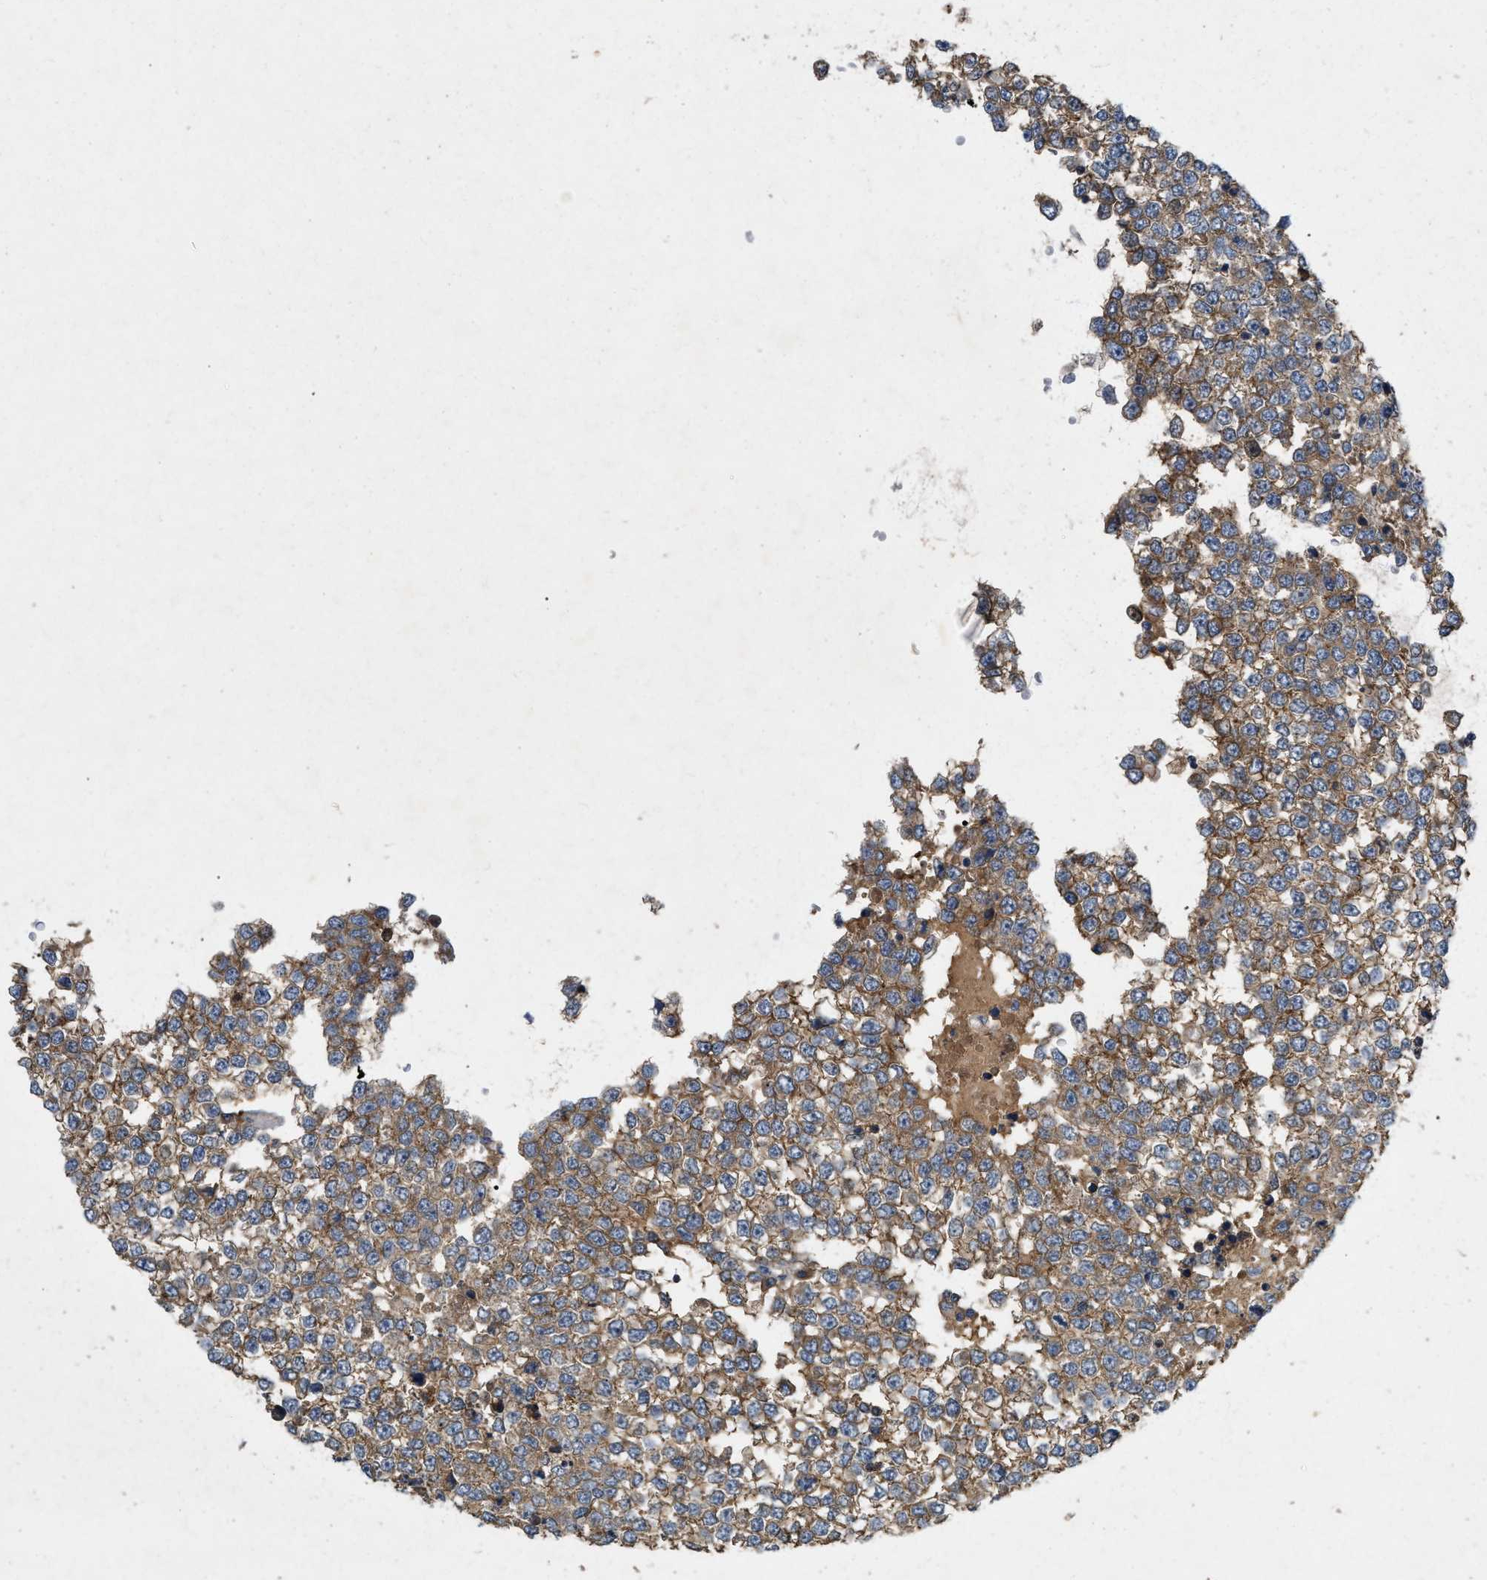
{"staining": {"intensity": "moderate", "quantity": ">75%", "location": "cytoplasmic/membranous"}, "tissue": "testis cancer", "cell_type": "Tumor cells", "image_type": "cancer", "snomed": [{"axis": "morphology", "description": "Seminoma, NOS"}, {"axis": "topography", "description": "Testis"}], "caption": "A brown stain labels moderate cytoplasmic/membranous positivity of a protein in testis cancer (seminoma) tumor cells.", "gene": "LPAR2", "patient": {"sex": "male", "age": 65}}